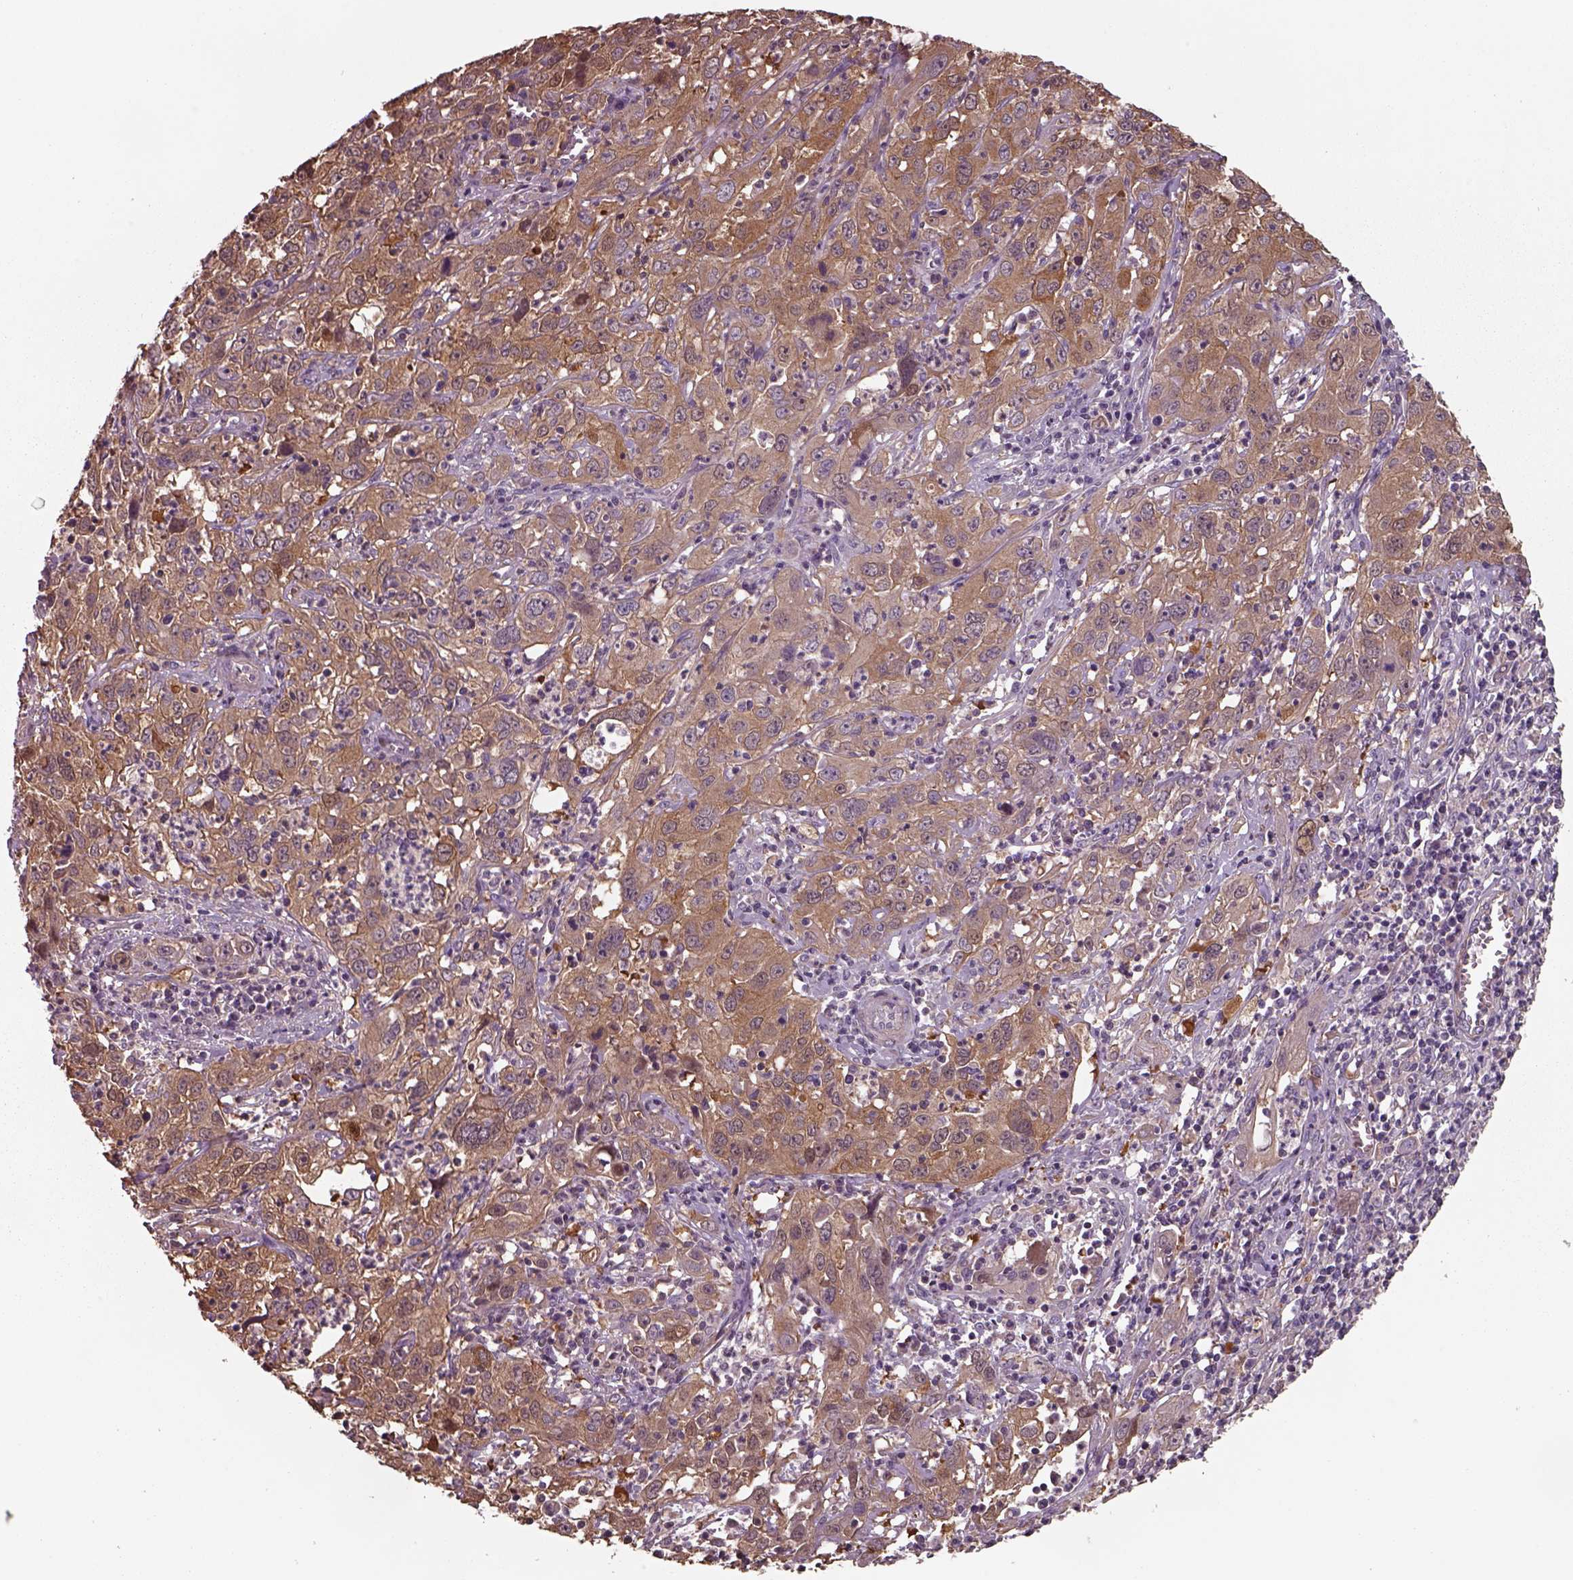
{"staining": {"intensity": "moderate", "quantity": ">75%", "location": "cytoplasmic/membranous"}, "tissue": "cervical cancer", "cell_type": "Tumor cells", "image_type": "cancer", "snomed": [{"axis": "morphology", "description": "Squamous cell carcinoma, NOS"}, {"axis": "topography", "description": "Cervix"}], "caption": "Human cervical cancer (squamous cell carcinoma) stained with a brown dye demonstrates moderate cytoplasmic/membranous positive expression in approximately >75% of tumor cells.", "gene": "ISYNA1", "patient": {"sex": "female", "age": 32}}